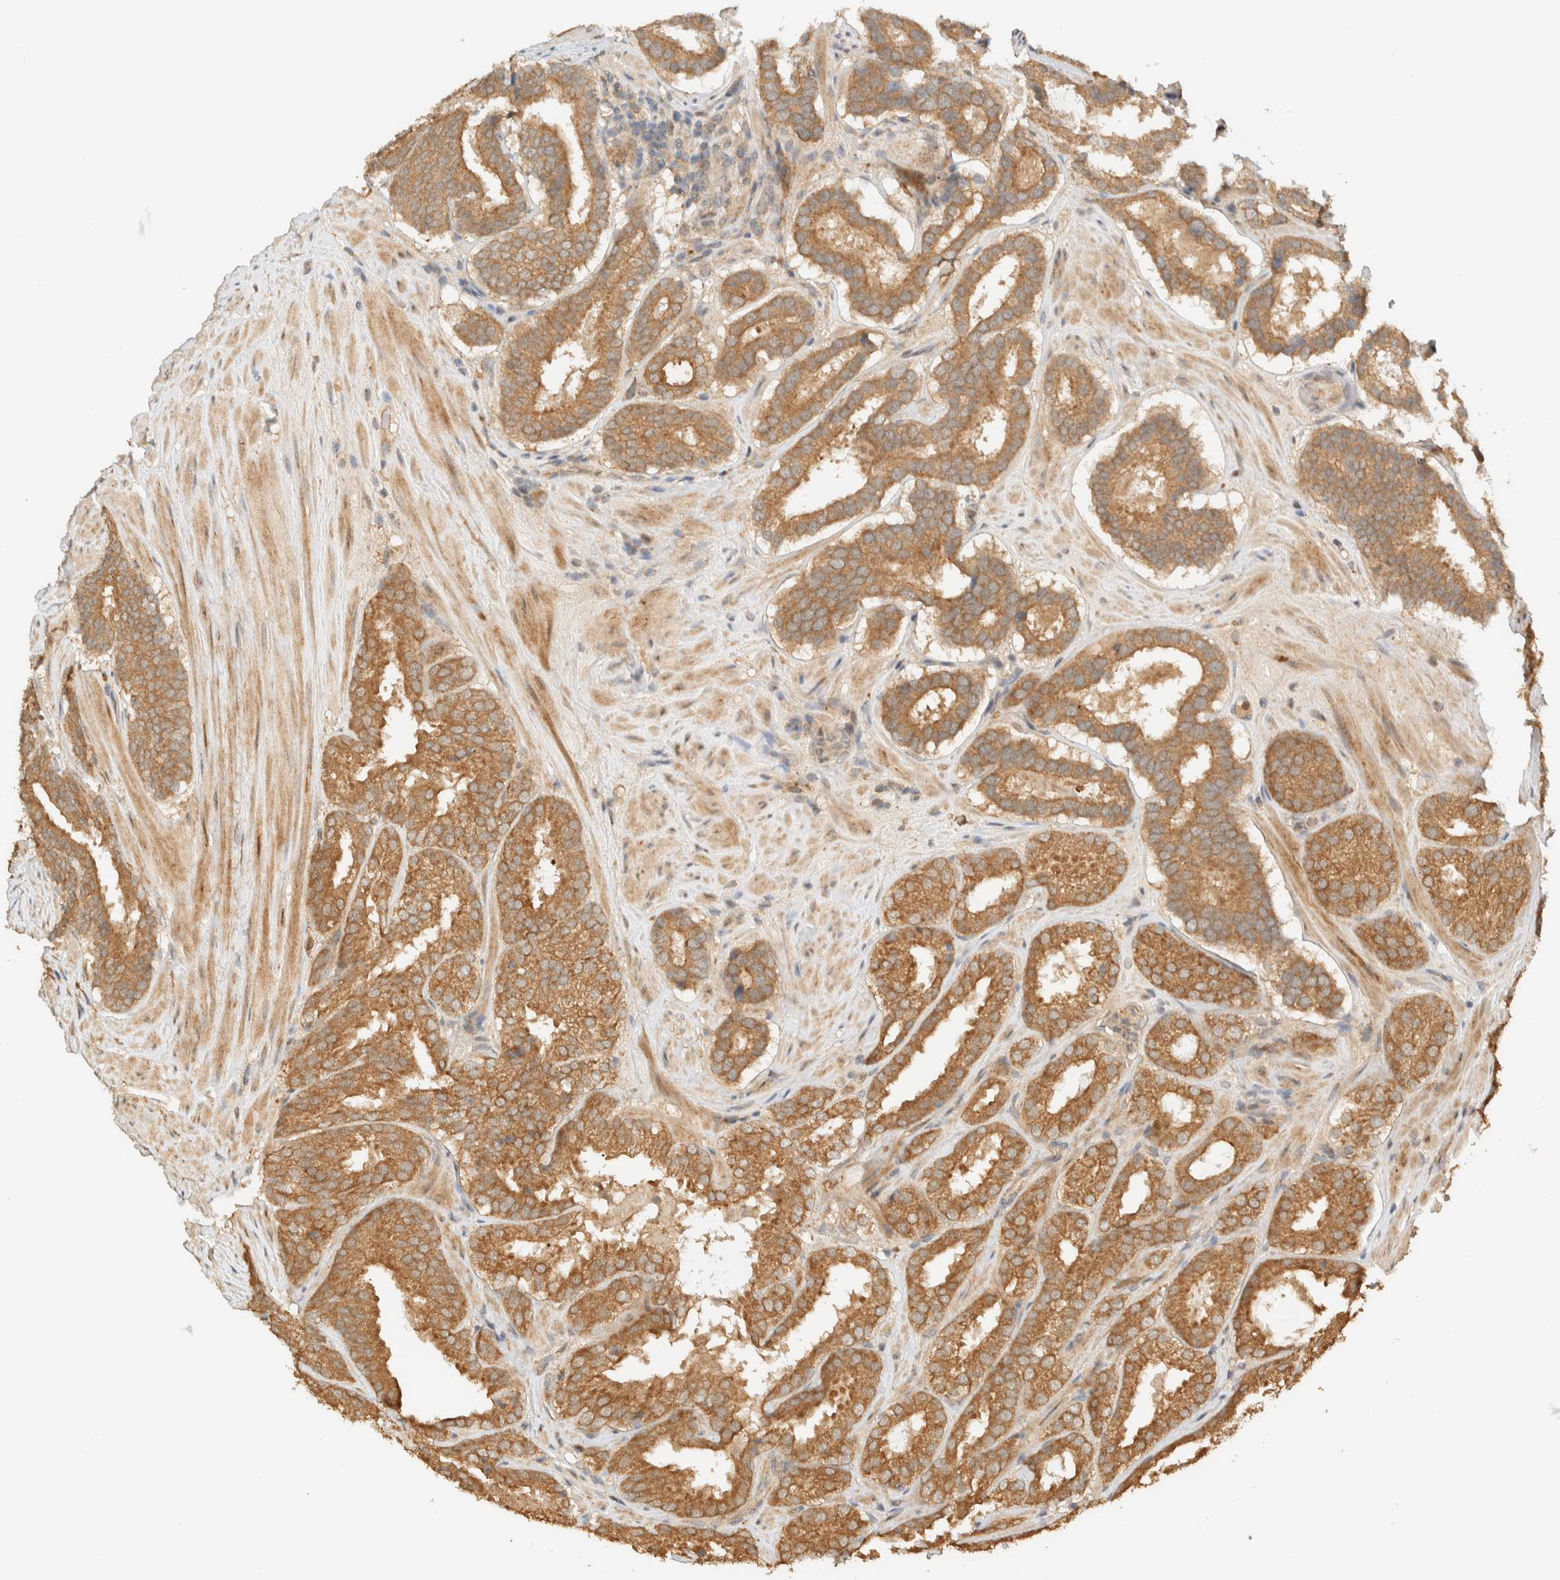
{"staining": {"intensity": "moderate", "quantity": ">75%", "location": "cytoplasmic/membranous"}, "tissue": "prostate cancer", "cell_type": "Tumor cells", "image_type": "cancer", "snomed": [{"axis": "morphology", "description": "Adenocarcinoma, Low grade"}, {"axis": "topography", "description": "Prostate"}], "caption": "Immunohistochemical staining of human low-grade adenocarcinoma (prostate) displays medium levels of moderate cytoplasmic/membranous positivity in approximately >75% of tumor cells.", "gene": "ZBTB34", "patient": {"sex": "male", "age": 69}}